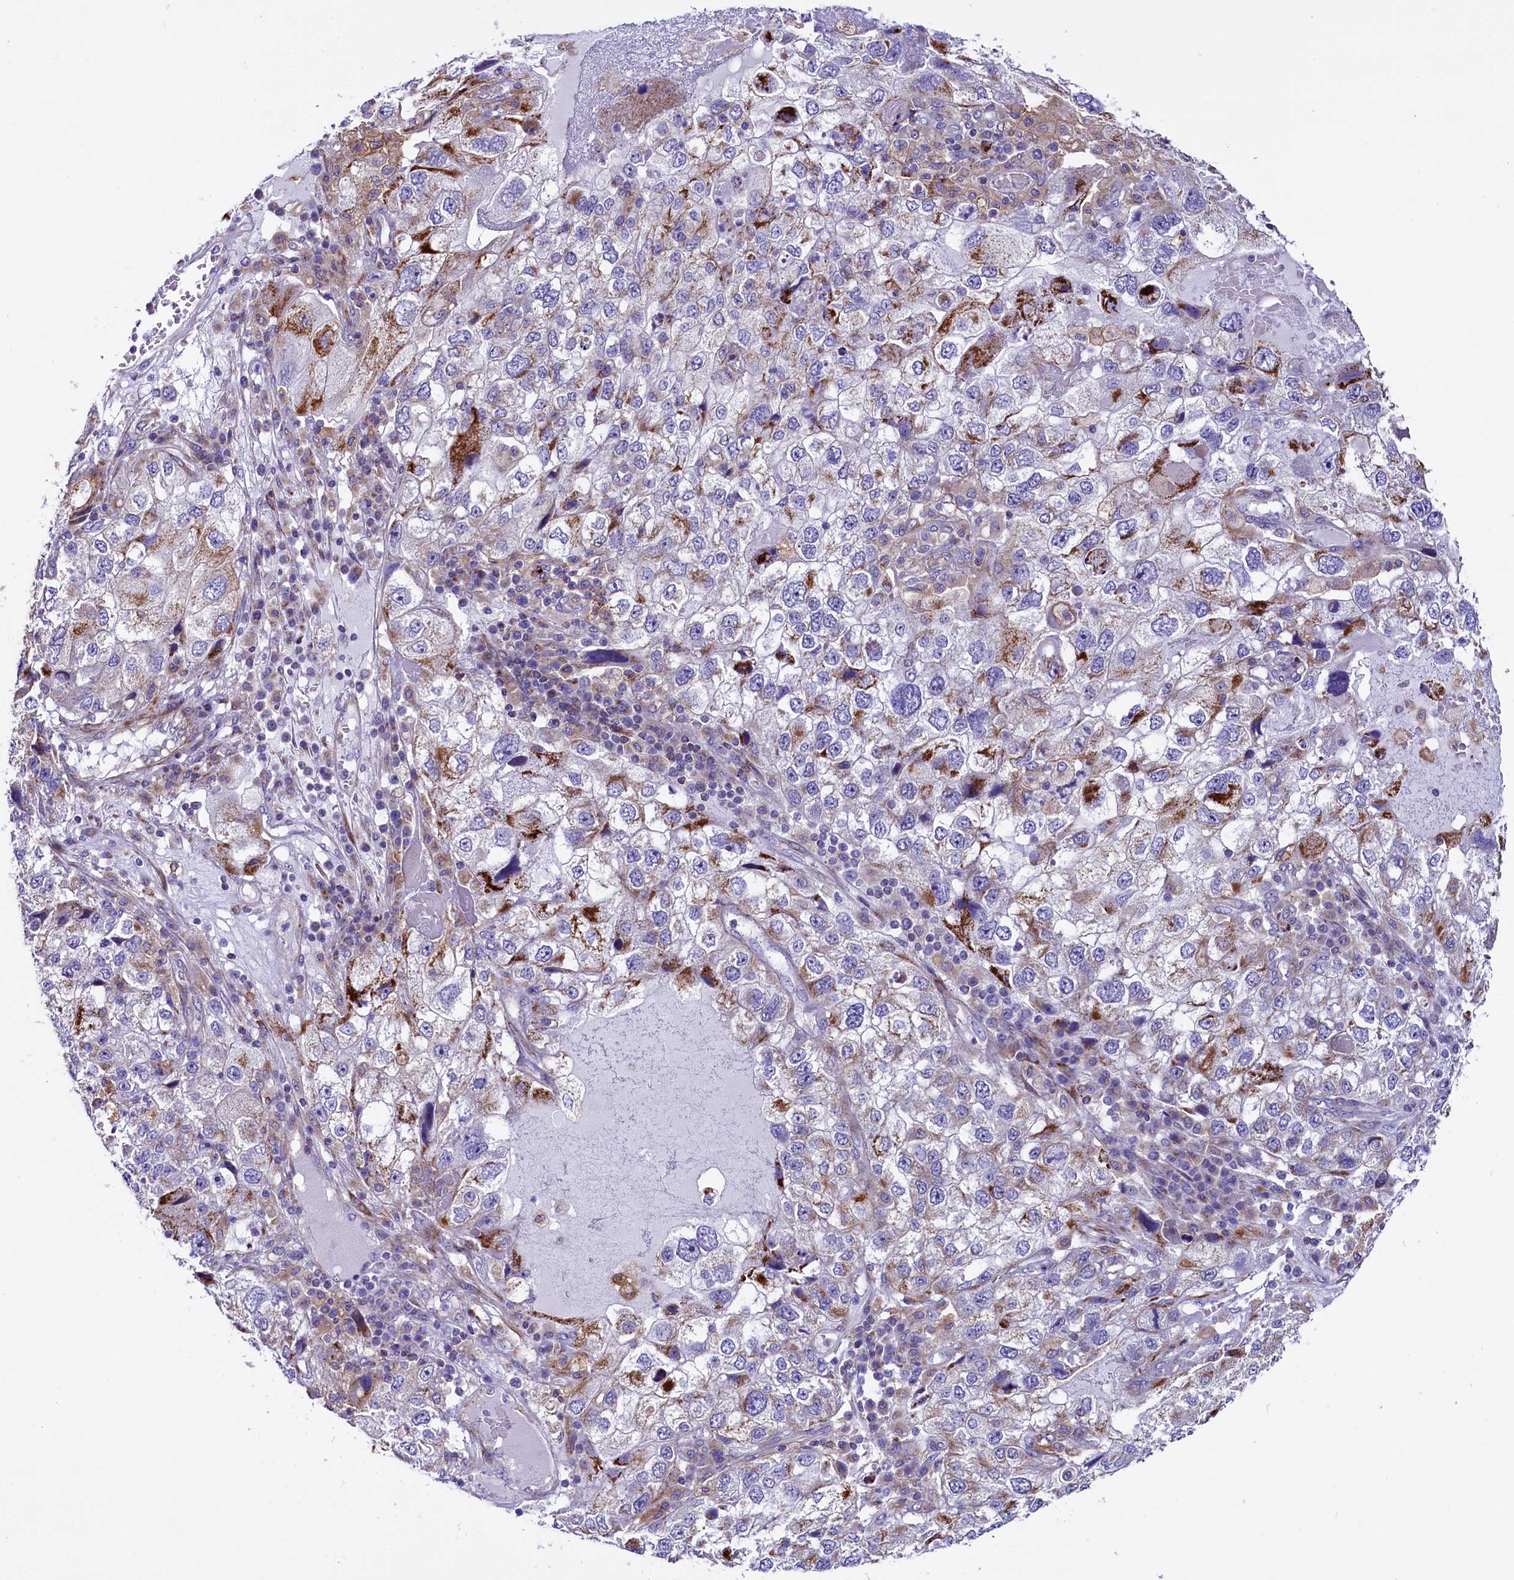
{"staining": {"intensity": "strong", "quantity": "<25%", "location": "cytoplasmic/membranous"}, "tissue": "endometrial cancer", "cell_type": "Tumor cells", "image_type": "cancer", "snomed": [{"axis": "morphology", "description": "Adenocarcinoma, NOS"}, {"axis": "topography", "description": "Endometrium"}], "caption": "A brown stain labels strong cytoplasmic/membranous positivity of a protein in endometrial cancer tumor cells.", "gene": "IL20RA", "patient": {"sex": "female", "age": 49}}